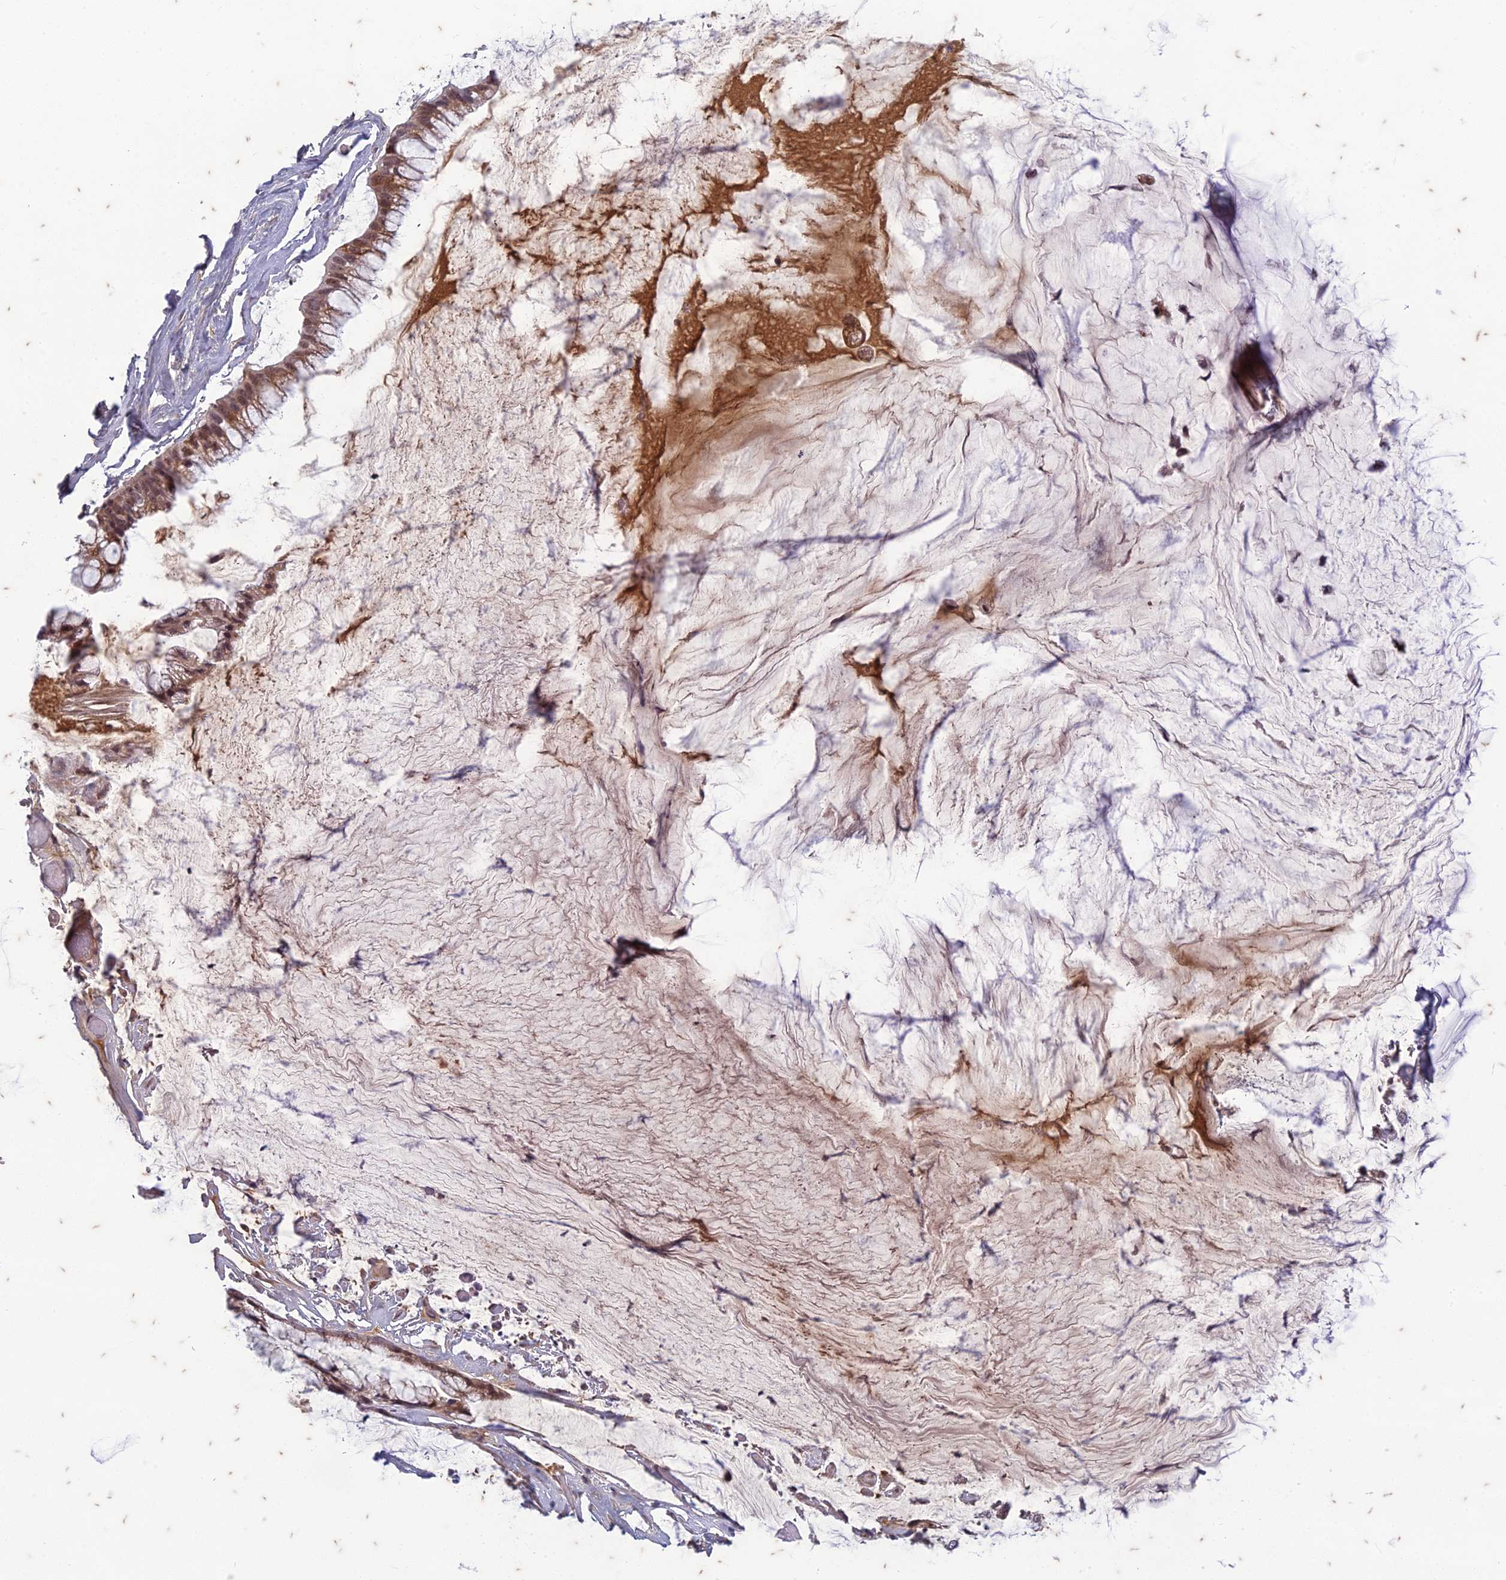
{"staining": {"intensity": "moderate", "quantity": ">75%", "location": "cytoplasmic/membranous,nuclear"}, "tissue": "ovarian cancer", "cell_type": "Tumor cells", "image_type": "cancer", "snomed": [{"axis": "morphology", "description": "Cystadenocarcinoma, mucinous, NOS"}, {"axis": "topography", "description": "Ovary"}], "caption": "IHC staining of ovarian cancer (mucinous cystadenocarcinoma), which demonstrates medium levels of moderate cytoplasmic/membranous and nuclear expression in about >75% of tumor cells indicating moderate cytoplasmic/membranous and nuclear protein expression. The staining was performed using DAB (brown) for protein detection and nuclei were counterstained in hematoxylin (blue).", "gene": "PABPN1L", "patient": {"sex": "female", "age": 39}}